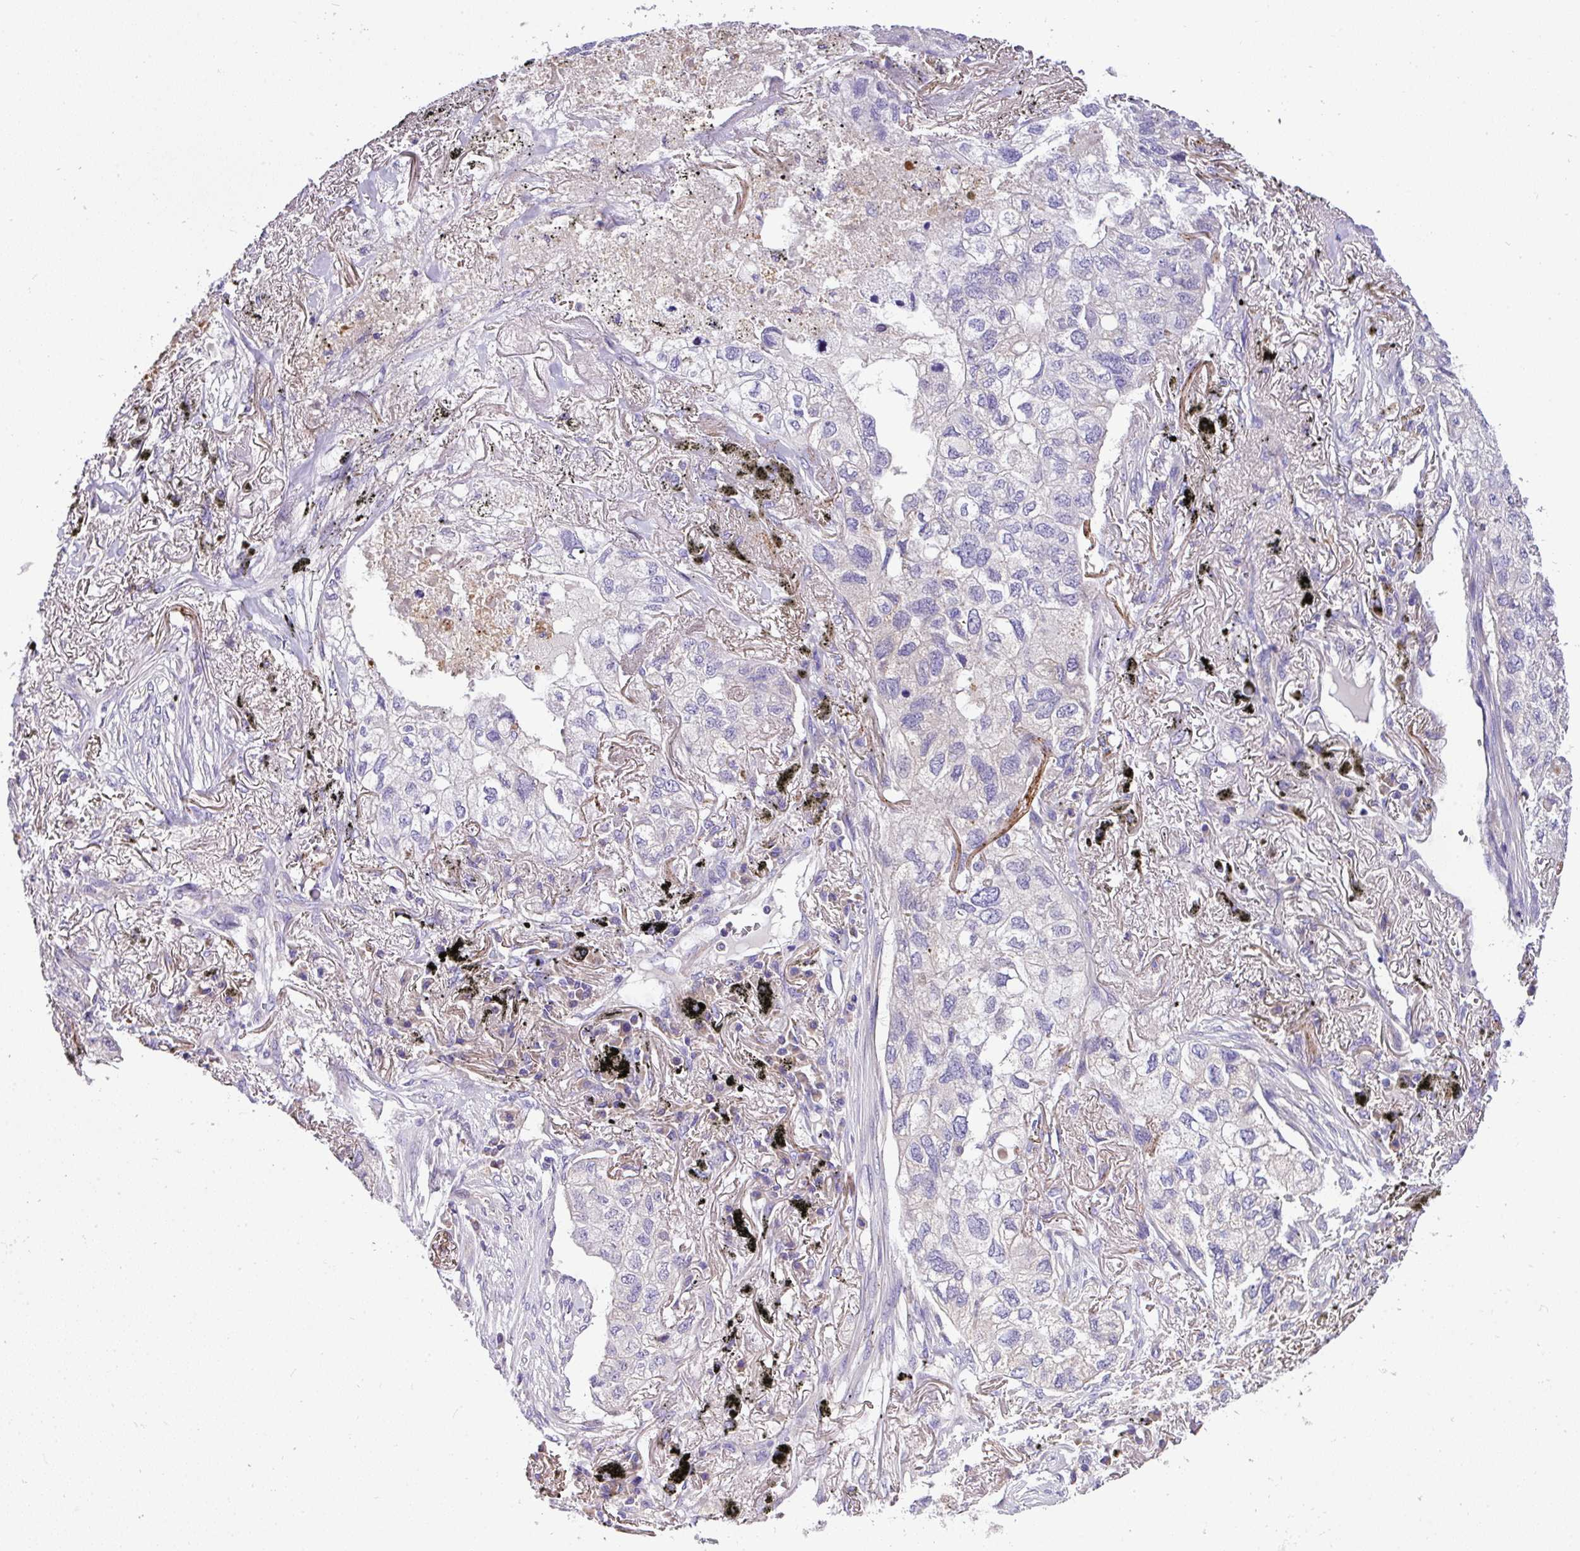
{"staining": {"intensity": "moderate", "quantity": "<25%", "location": "cytoplasmic/membranous"}, "tissue": "lung cancer", "cell_type": "Tumor cells", "image_type": "cancer", "snomed": [{"axis": "morphology", "description": "Adenocarcinoma, NOS"}, {"axis": "topography", "description": "Lung"}], "caption": "This micrograph reveals IHC staining of human lung cancer (adenocarcinoma), with low moderate cytoplasmic/membranous staining in approximately <25% of tumor cells.", "gene": "ANXA2R", "patient": {"sex": "male", "age": 65}}